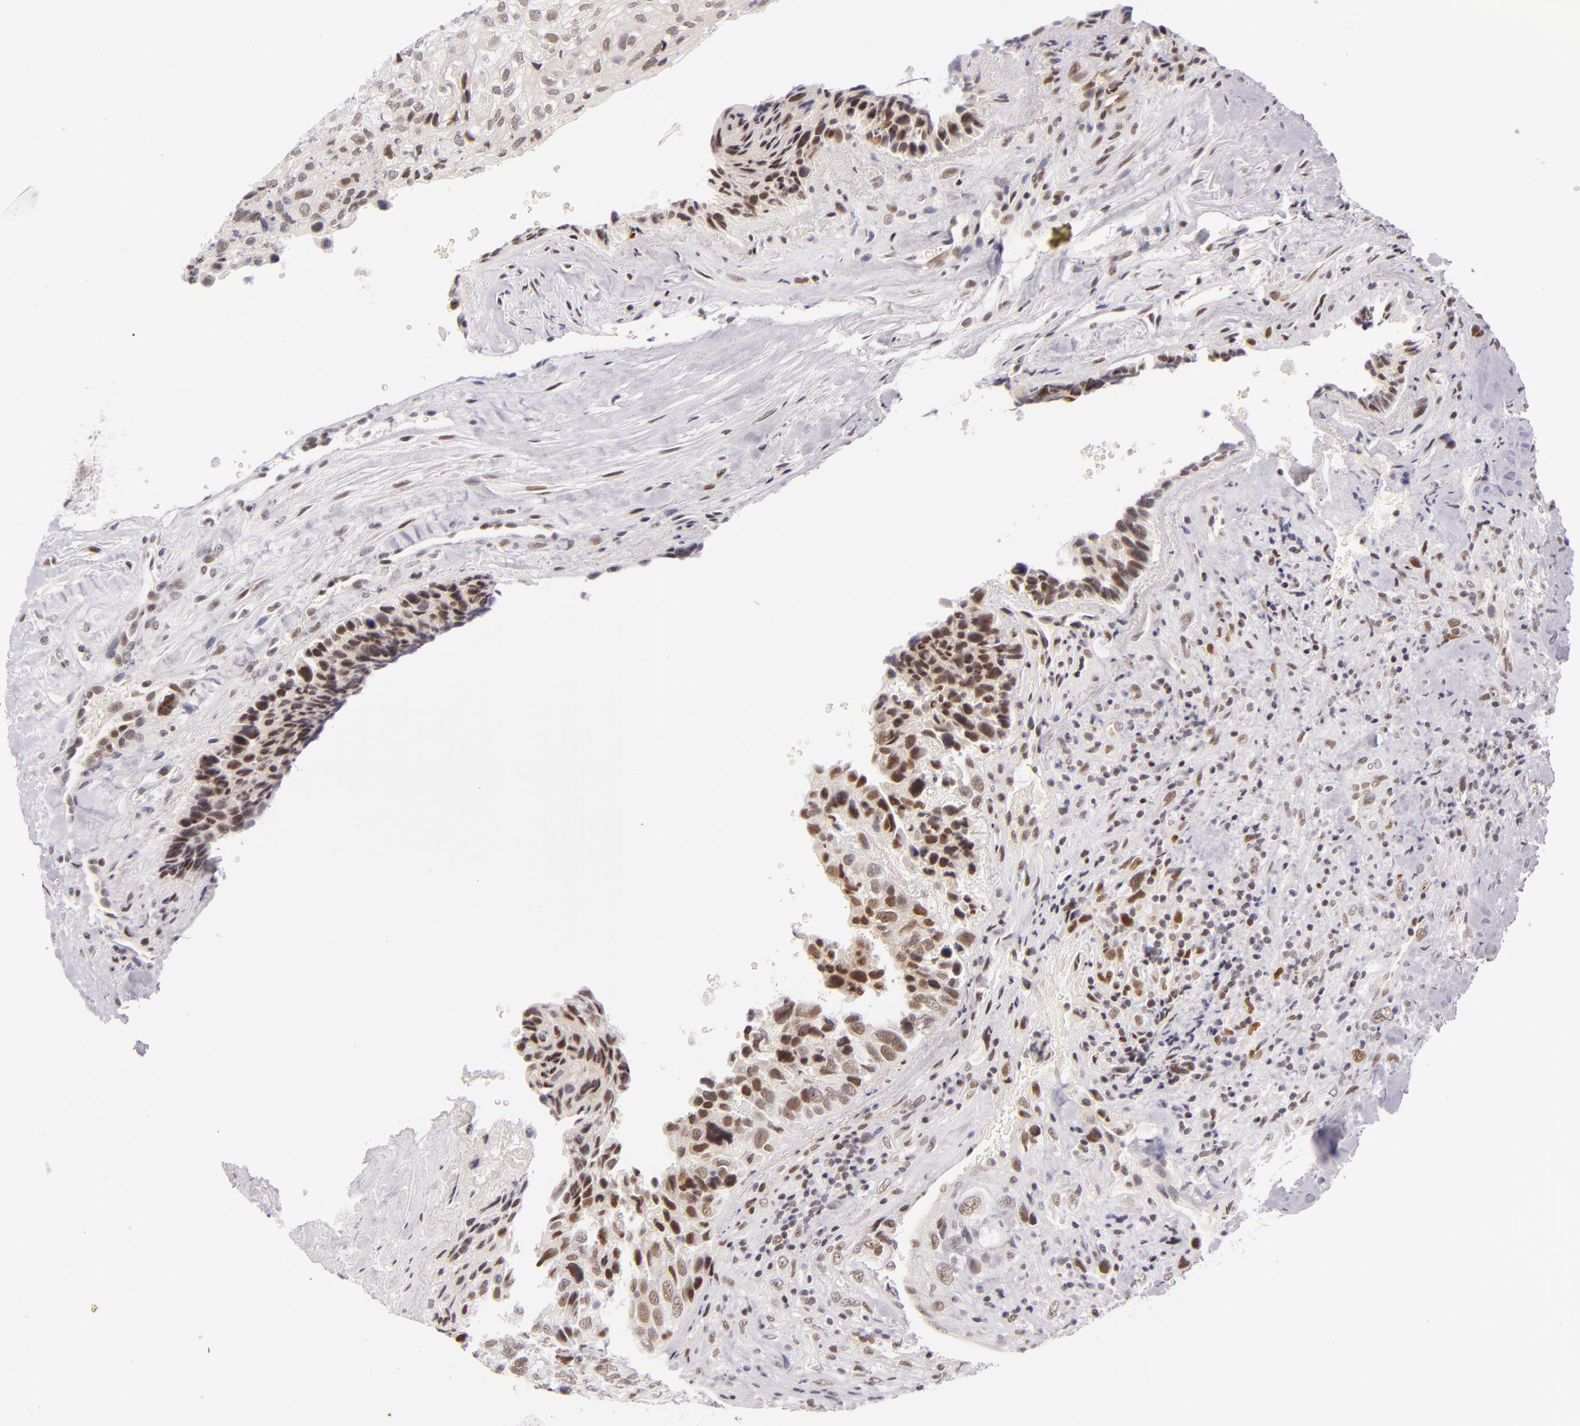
{"staining": {"intensity": "strong", "quantity": ">75%", "location": "nuclear"}, "tissue": "breast cancer", "cell_type": "Tumor cells", "image_type": "cancer", "snomed": [{"axis": "morphology", "description": "Neoplasm, malignant, NOS"}, {"axis": "topography", "description": "Breast"}], "caption": "Tumor cells demonstrate high levels of strong nuclear expression in approximately >75% of cells in breast cancer (malignant neoplasm).", "gene": "BCL3", "patient": {"sex": "female", "age": 50}}